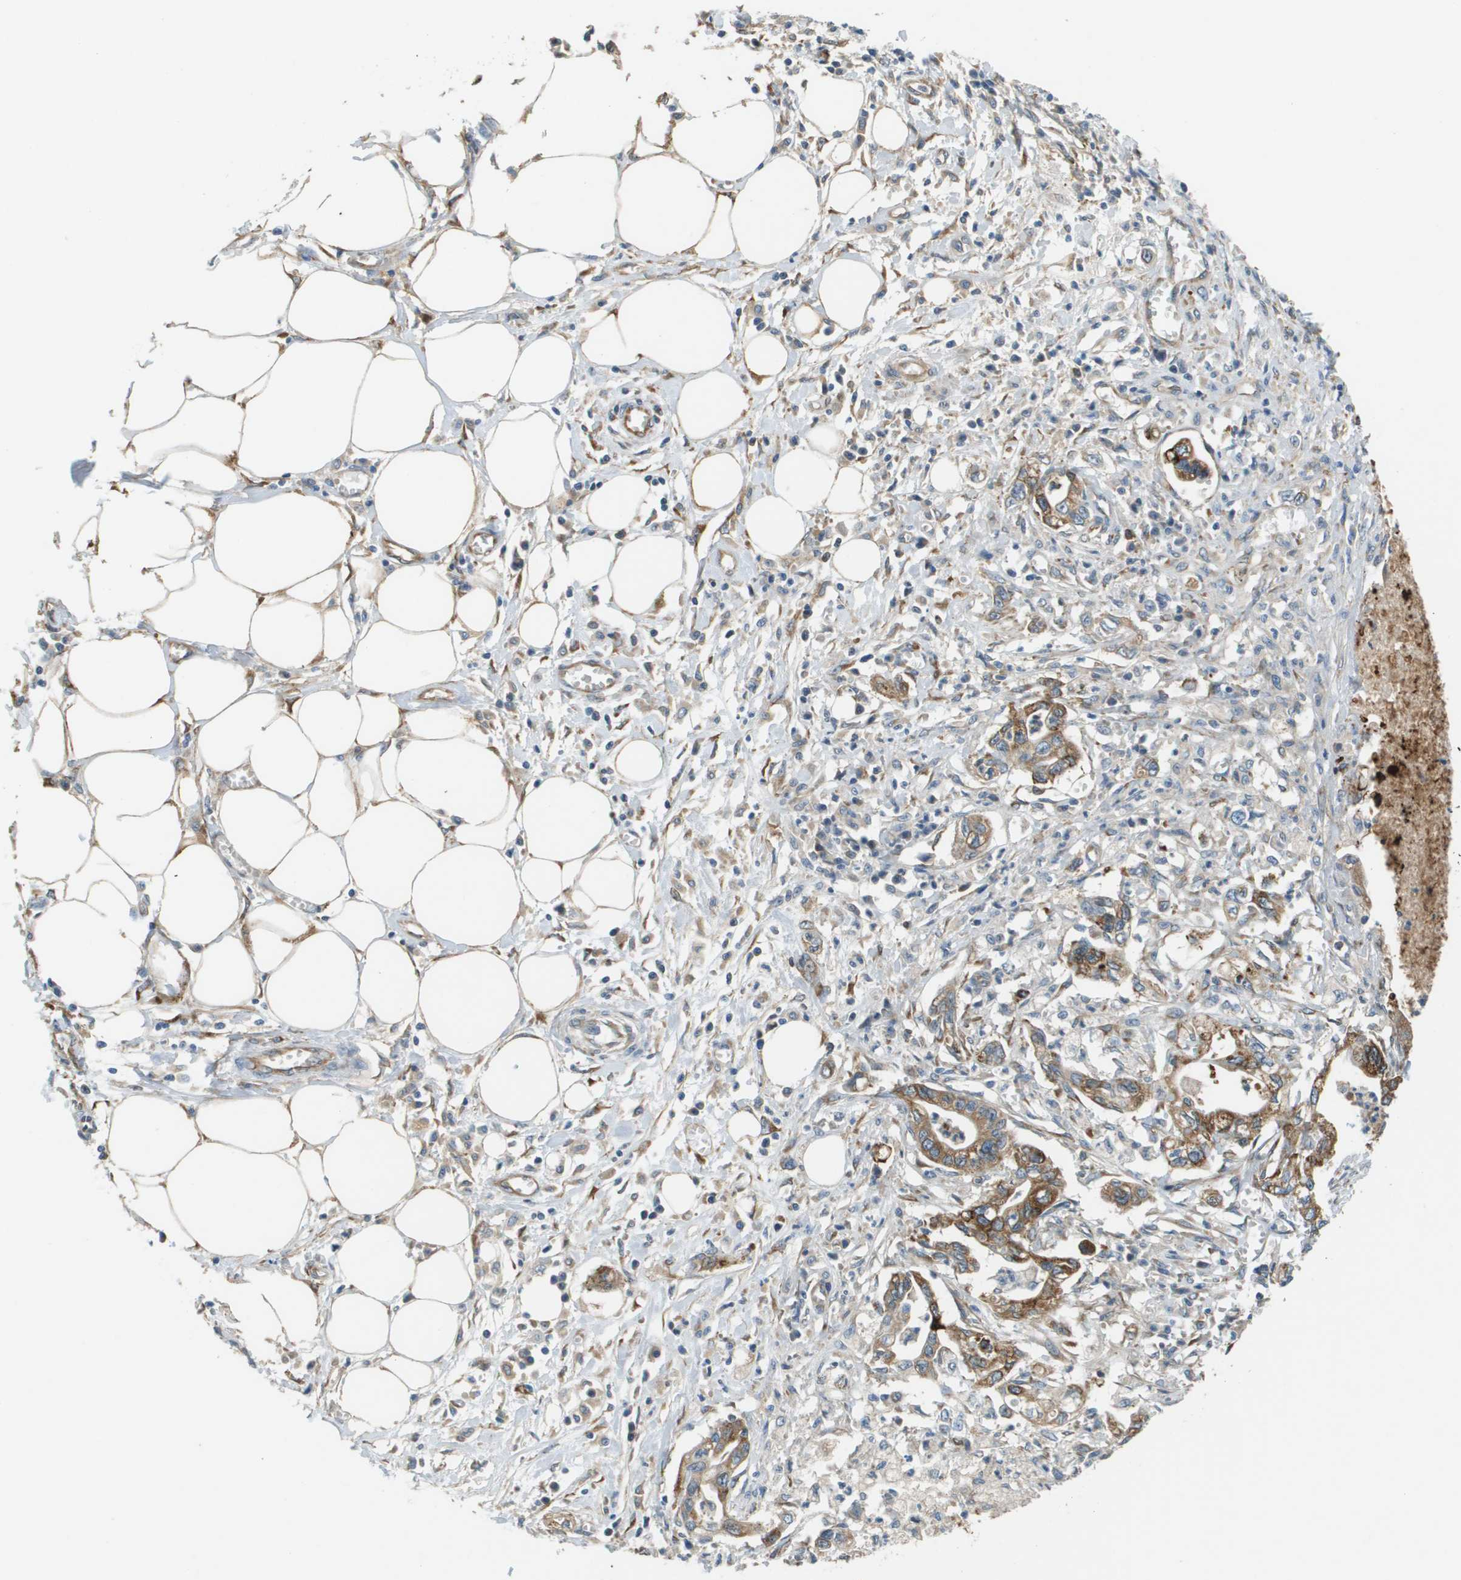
{"staining": {"intensity": "moderate", "quantity": ">75%", "location": "cytoplasmic/membranous"}, "tissue": "pancreatic cancer", "cell_type": "Tumor cells", "image_type": "cancer", "snomed": [{"axis": "morphology", "description": "Adenocarcinoma, NOS"}, {"axis": "topography", "description": "Pancreas"}], "caption": "Tumor cells display medium levels of moderate cytoplasmic/membranous staining in approximately >75% of cells in pancreatic adenocarcinoma. Immunohistochemistry (ihc) stains the protein of interest in brown and the nuclei are stained blue.", "gene": "SAMSN1", "patient": {"sex": "male", "age": 56}}